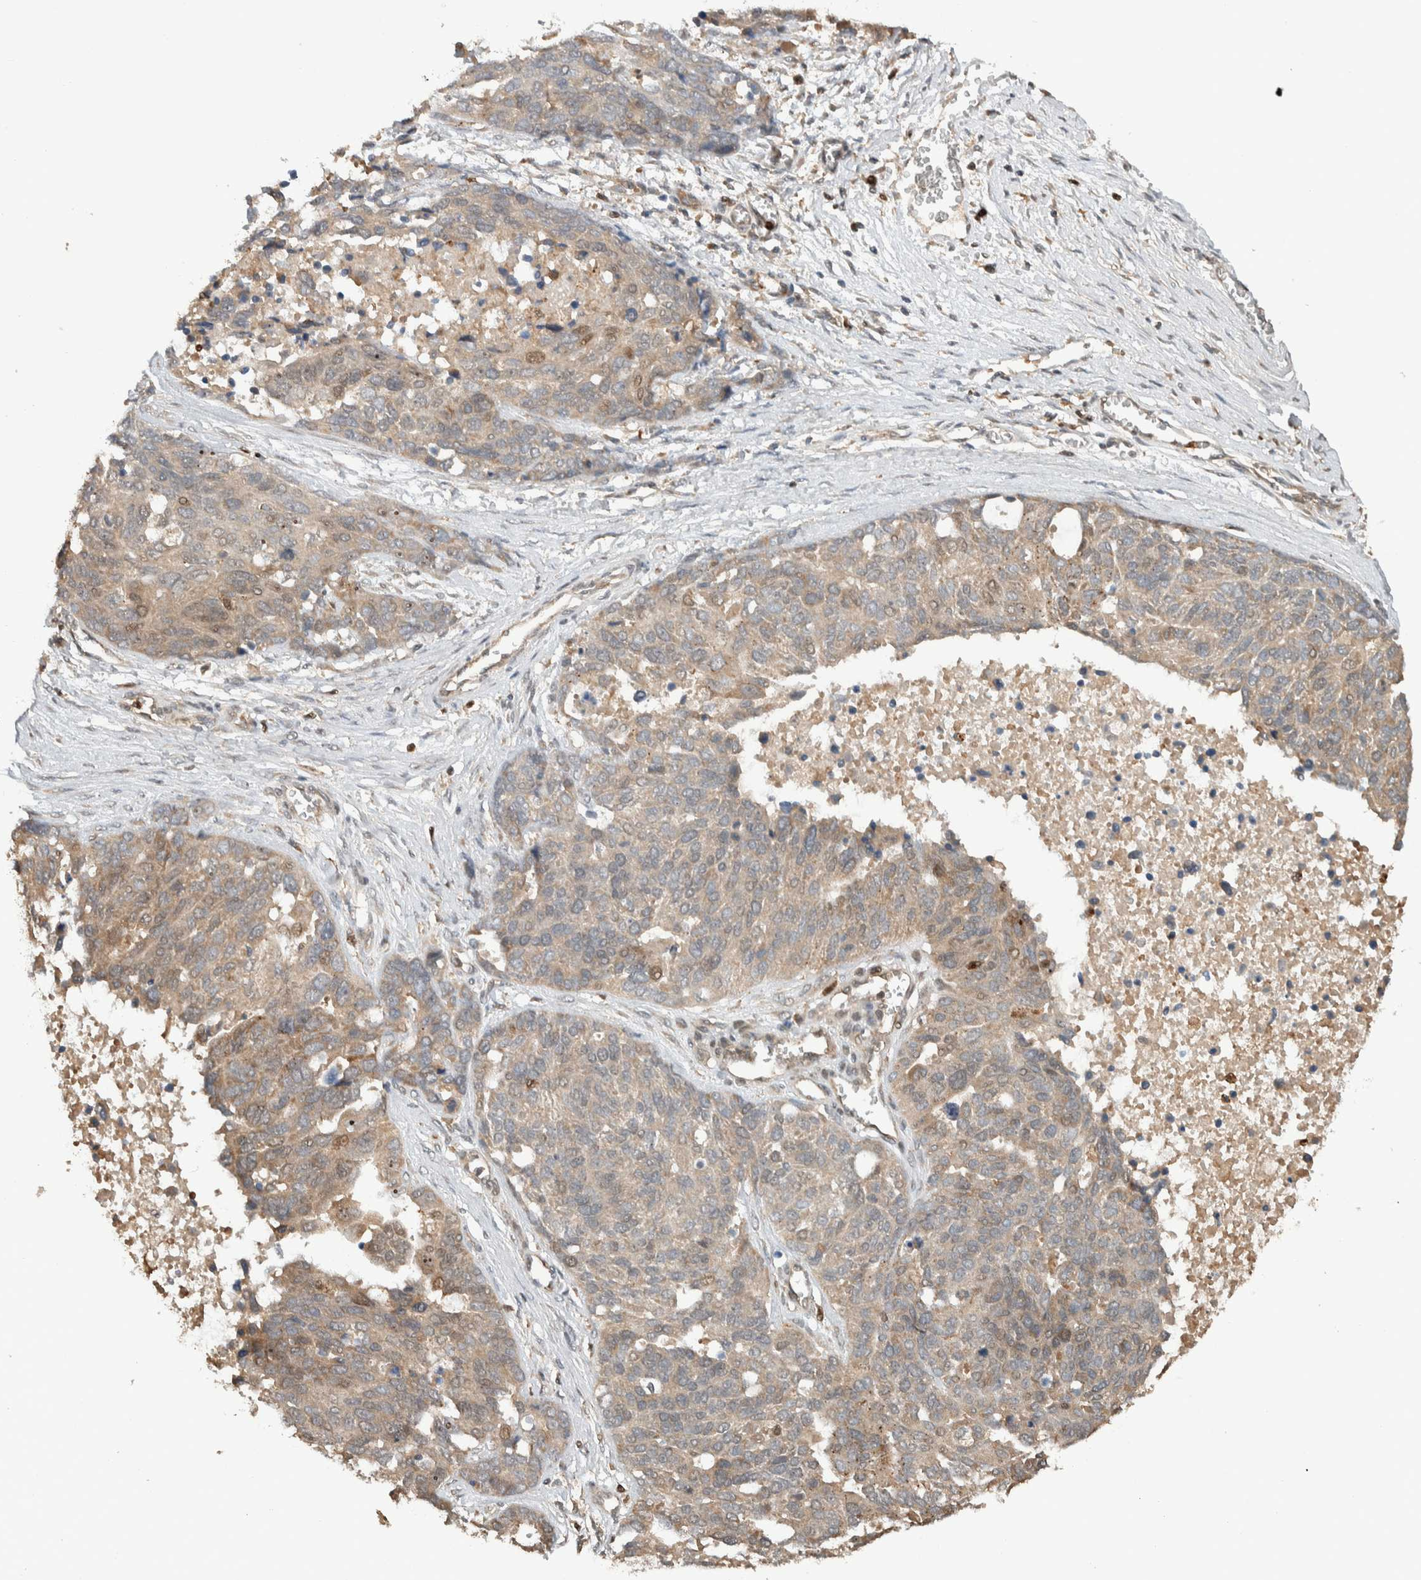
{"staining": {"intensity": "weak", "quantity": ">75%", "location": "cytoplasmic/membranous"}, "tissue": "ovarian cancer", "cell_type": "Tumor cells", "image_type": "cancer", "snomed": [{"axis": "morphology", "description": "Cystadenocarcinoma, serous, NOS"}, {"axis": "topography", "description": "Ovary"}], "caption": "DAB immunohistochemical staining of human serous cystadenocarcinoma (ovarian) exhibits weak cytoplasmic/membranous protein positivity in approximately >75% of tumor cells.", "gene": "VPS53", "patient": {"sex": "female", "age": 44}}